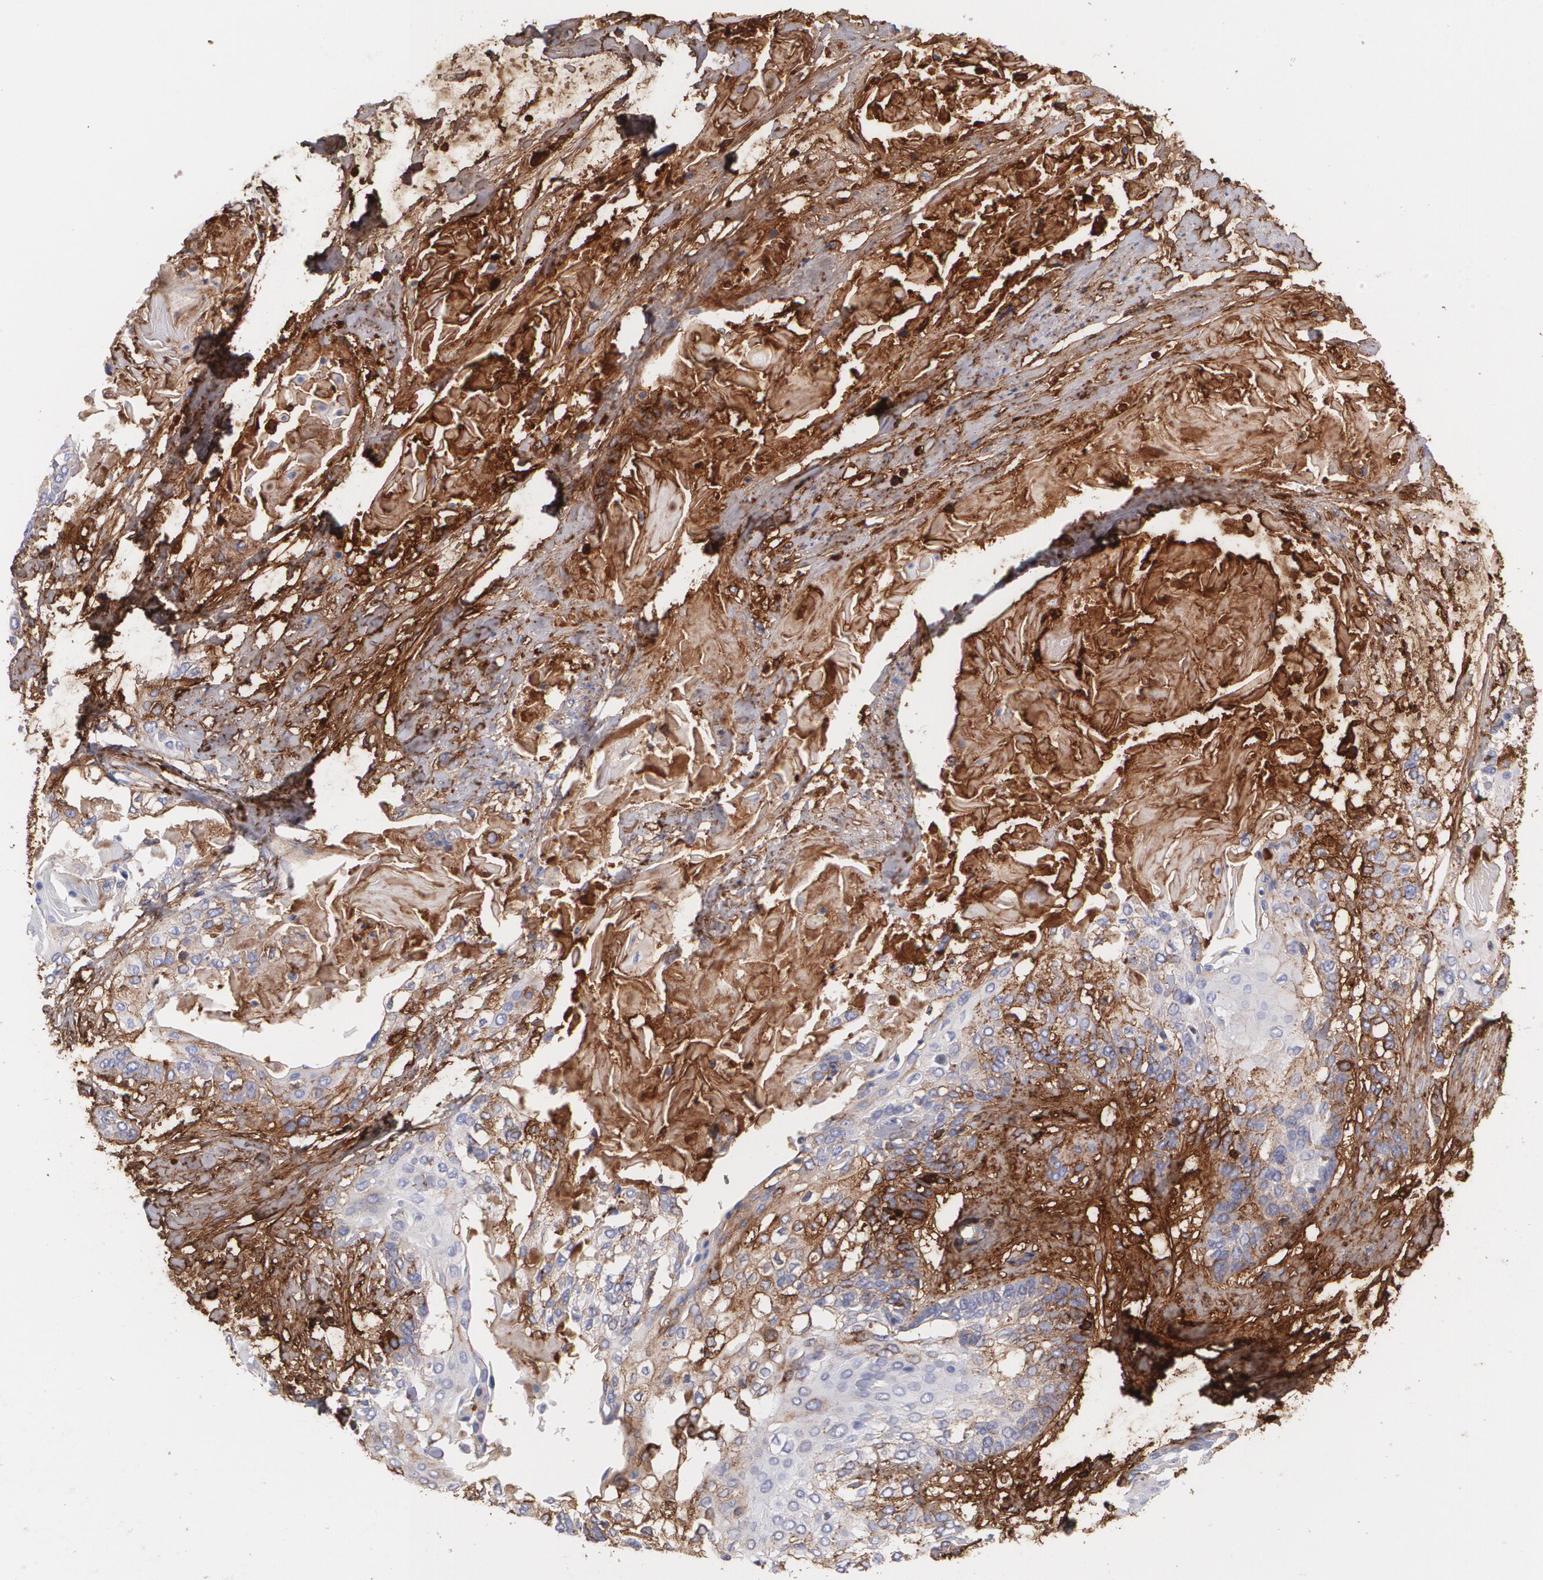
{"staining": {"intensity": "moderate", "quantity": "<25%", "location": "cytoplasmic/membranous"}, "tissue": "cervical cancer", "cell_type": "Tumor cells", "image_type": "cancer", "snomed": [{"axis": "morphology", "description": "Squamous cell carcinoma, NOS"}, {"axis": "topography", "description": "Cervix"}], "caption": "Immunohistochemical staining of human cervical cancer (squamous cell carcinoma) demonstrates moderate cytoplasmic/membranous protein staining in approximately <25% of tumor cells.", "gene": "FBLN1", "patient": {"sex": "female", "age": 57}}